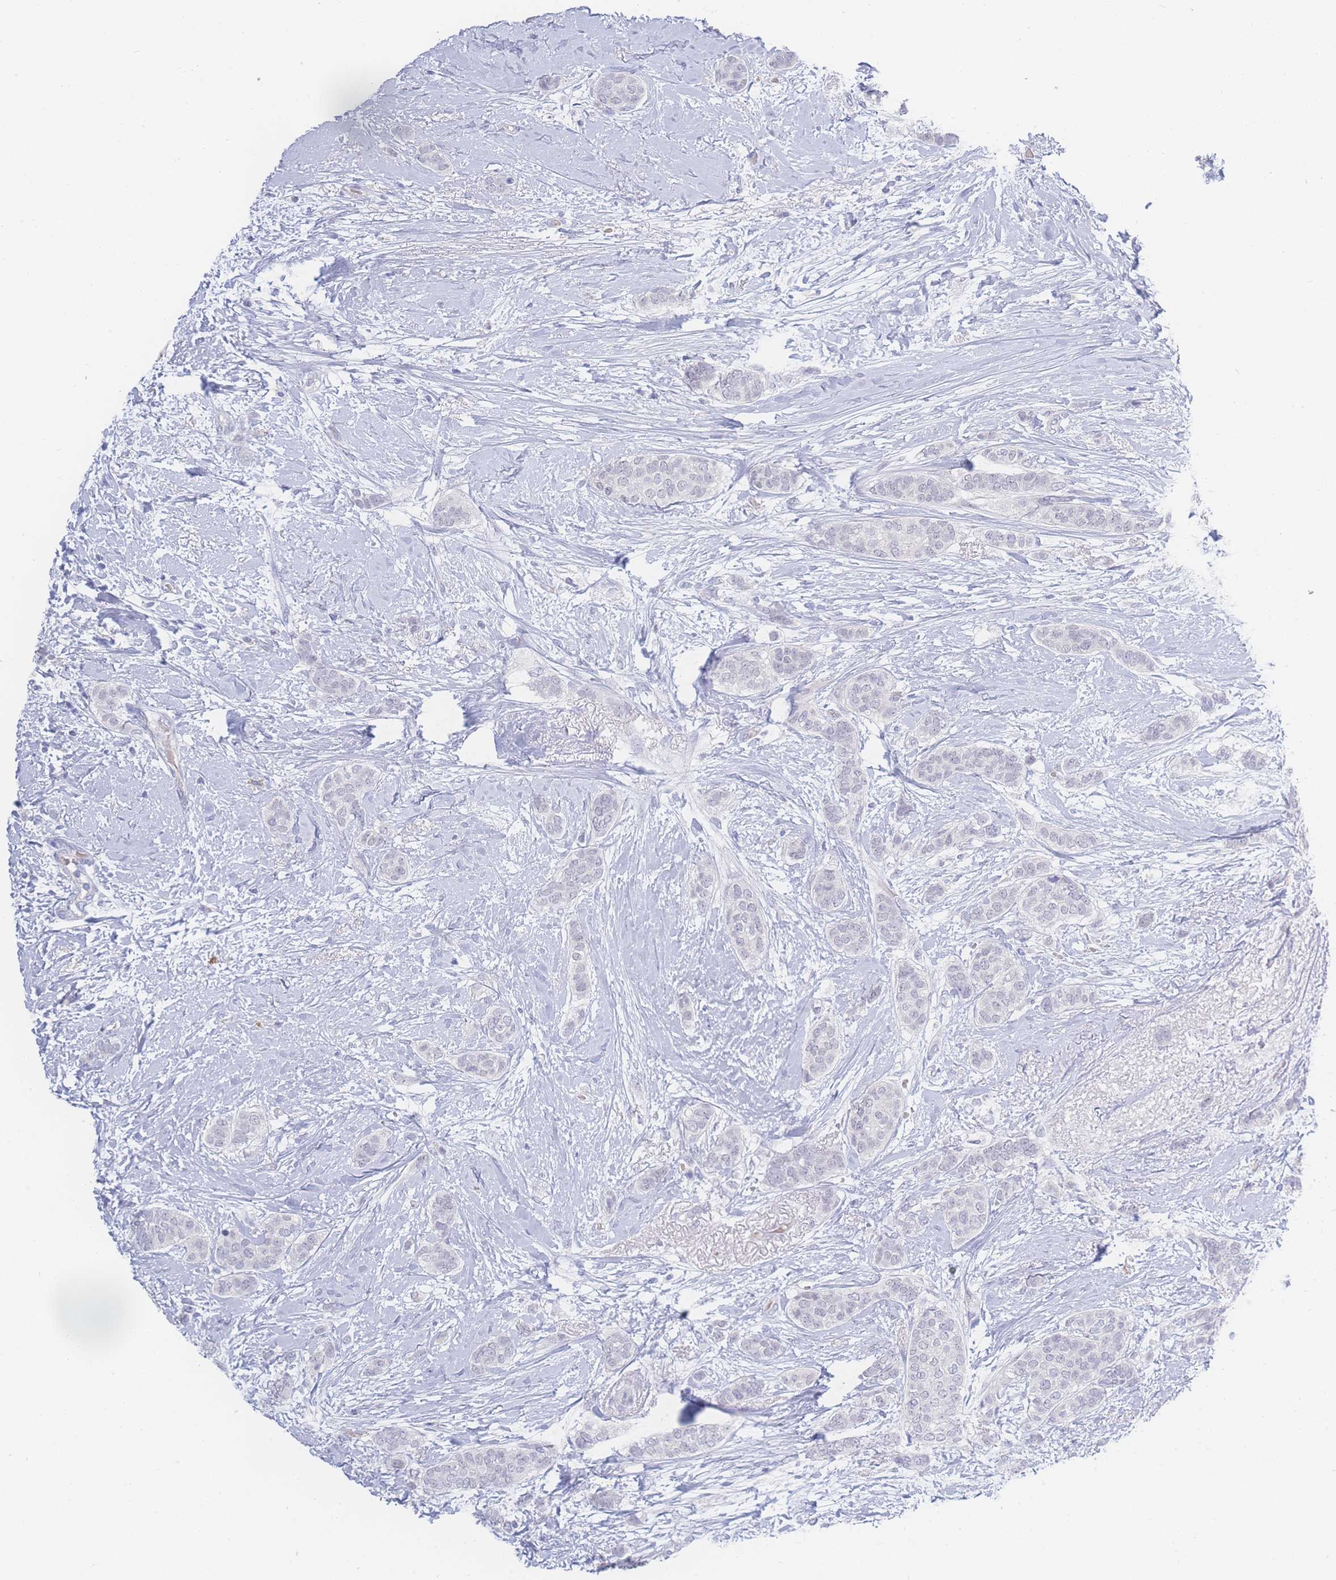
{"staining": {"intensity": "negative", "quantity": "none", "location": "none"}, "tissue": "breast cancer", "cell_type": "Tumor cells", "image_type": "cancer", "snomed": [{"axis": "morphology", "description": "Duct carcinoma"}, {"axis": "topography", "description": "Breast"}], "caption": "Tumor cells are negative for brown protein staining in breast infiltrating ductal carcinoma.", "gene": "PRSS22", "patient": {"sex": "female", "age": 72}}